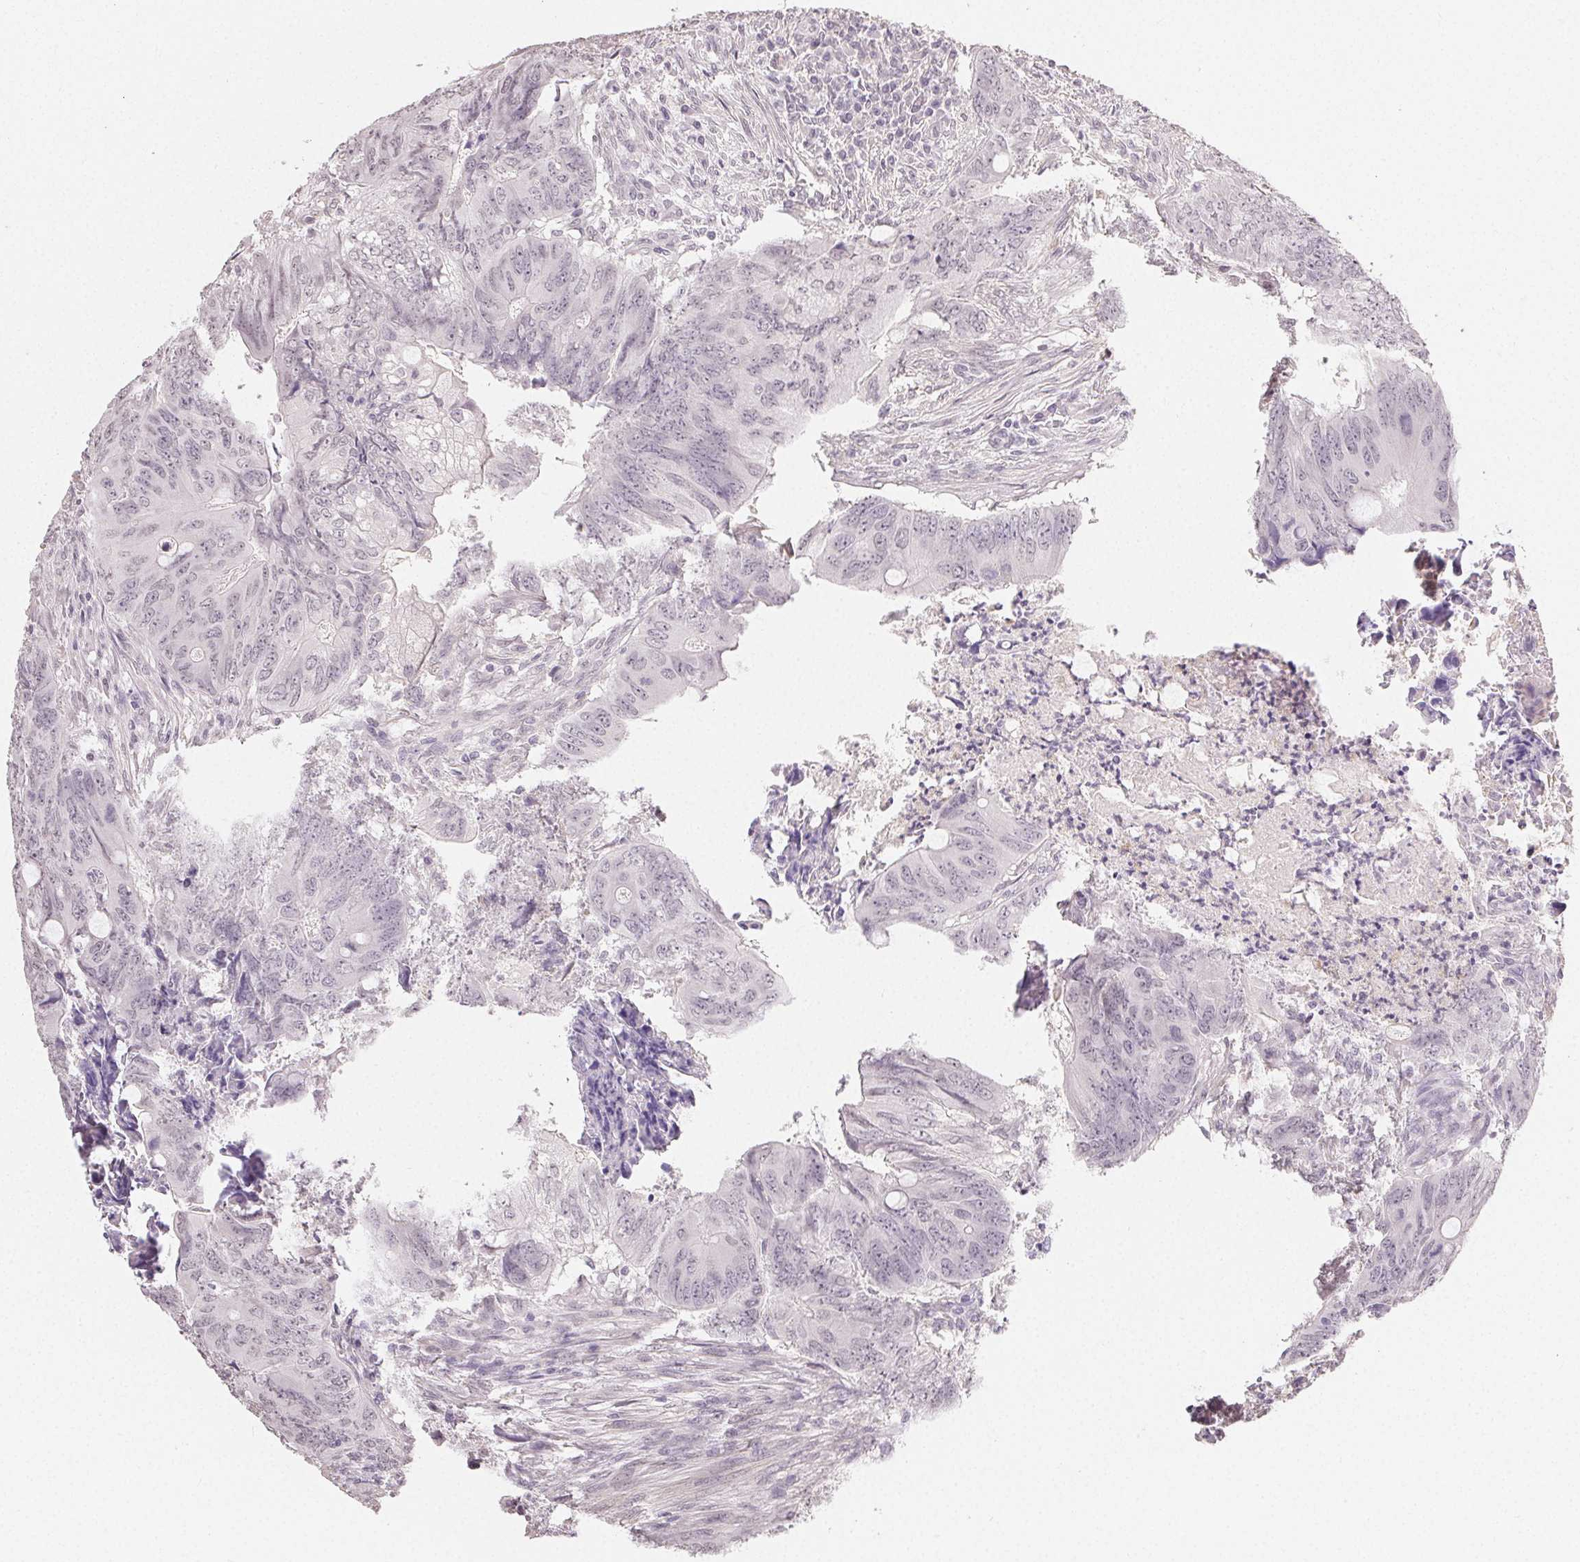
{"staining": {"intensity": "negative", "quantity": "none", "location": "none"}, "tissue": "colorectal cancer", "cell_type": "Tumor cells", "image_type": "cancer", "snomed": [{"axis": "morphology", "description": "Adenocarcinoma, NOS"}, {"axis": "topography", "description": "Colon"}], "caption": "Immunohistochemical staining of human colorectal cancer reveals no significant positivity in tumor cells.", "gene": "TMEM174", "patient": {"sex": "female", "age": 74}}